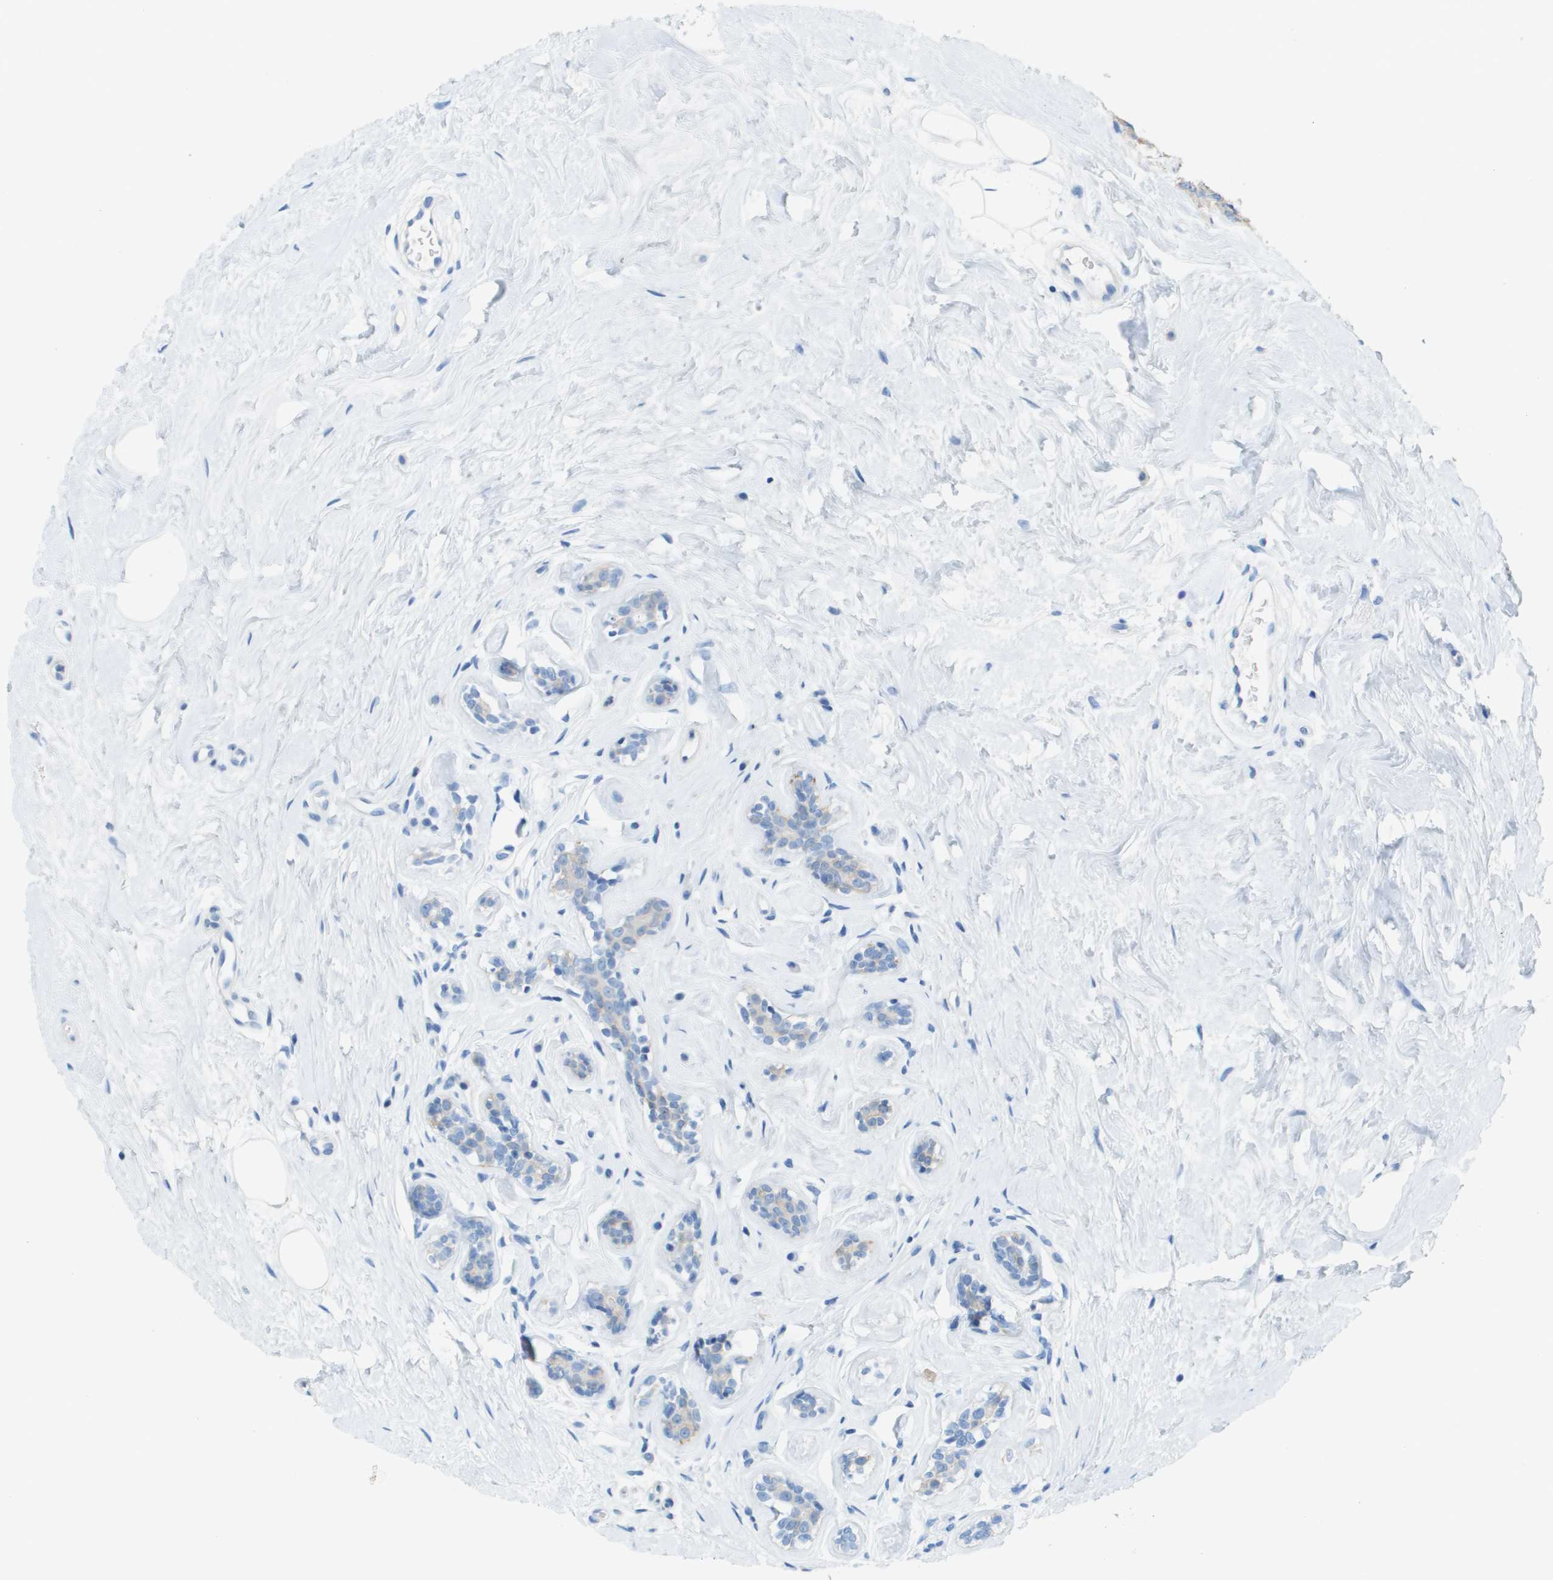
{"staining": {"intensity": "negative", "quantity": "none", "location": "none"}, "tissue": "breast cancer", "cell_type": "Tumor cells", "image_type": "cancer", "snomed": [{"axis": "morphology", "description": "Normal tissue, NOS"}, {"axis": "morphology", "description": "Duct carcinoma"}, {"axis": "topography", "description": "Breast"}], "caption": "Micrograph shows no protein expression in tumor cells of breast cancer (infiltrating ductal carcinoma) tissue.", "gene": "CD46", "patient": {"sex": "female", "age": 39}}